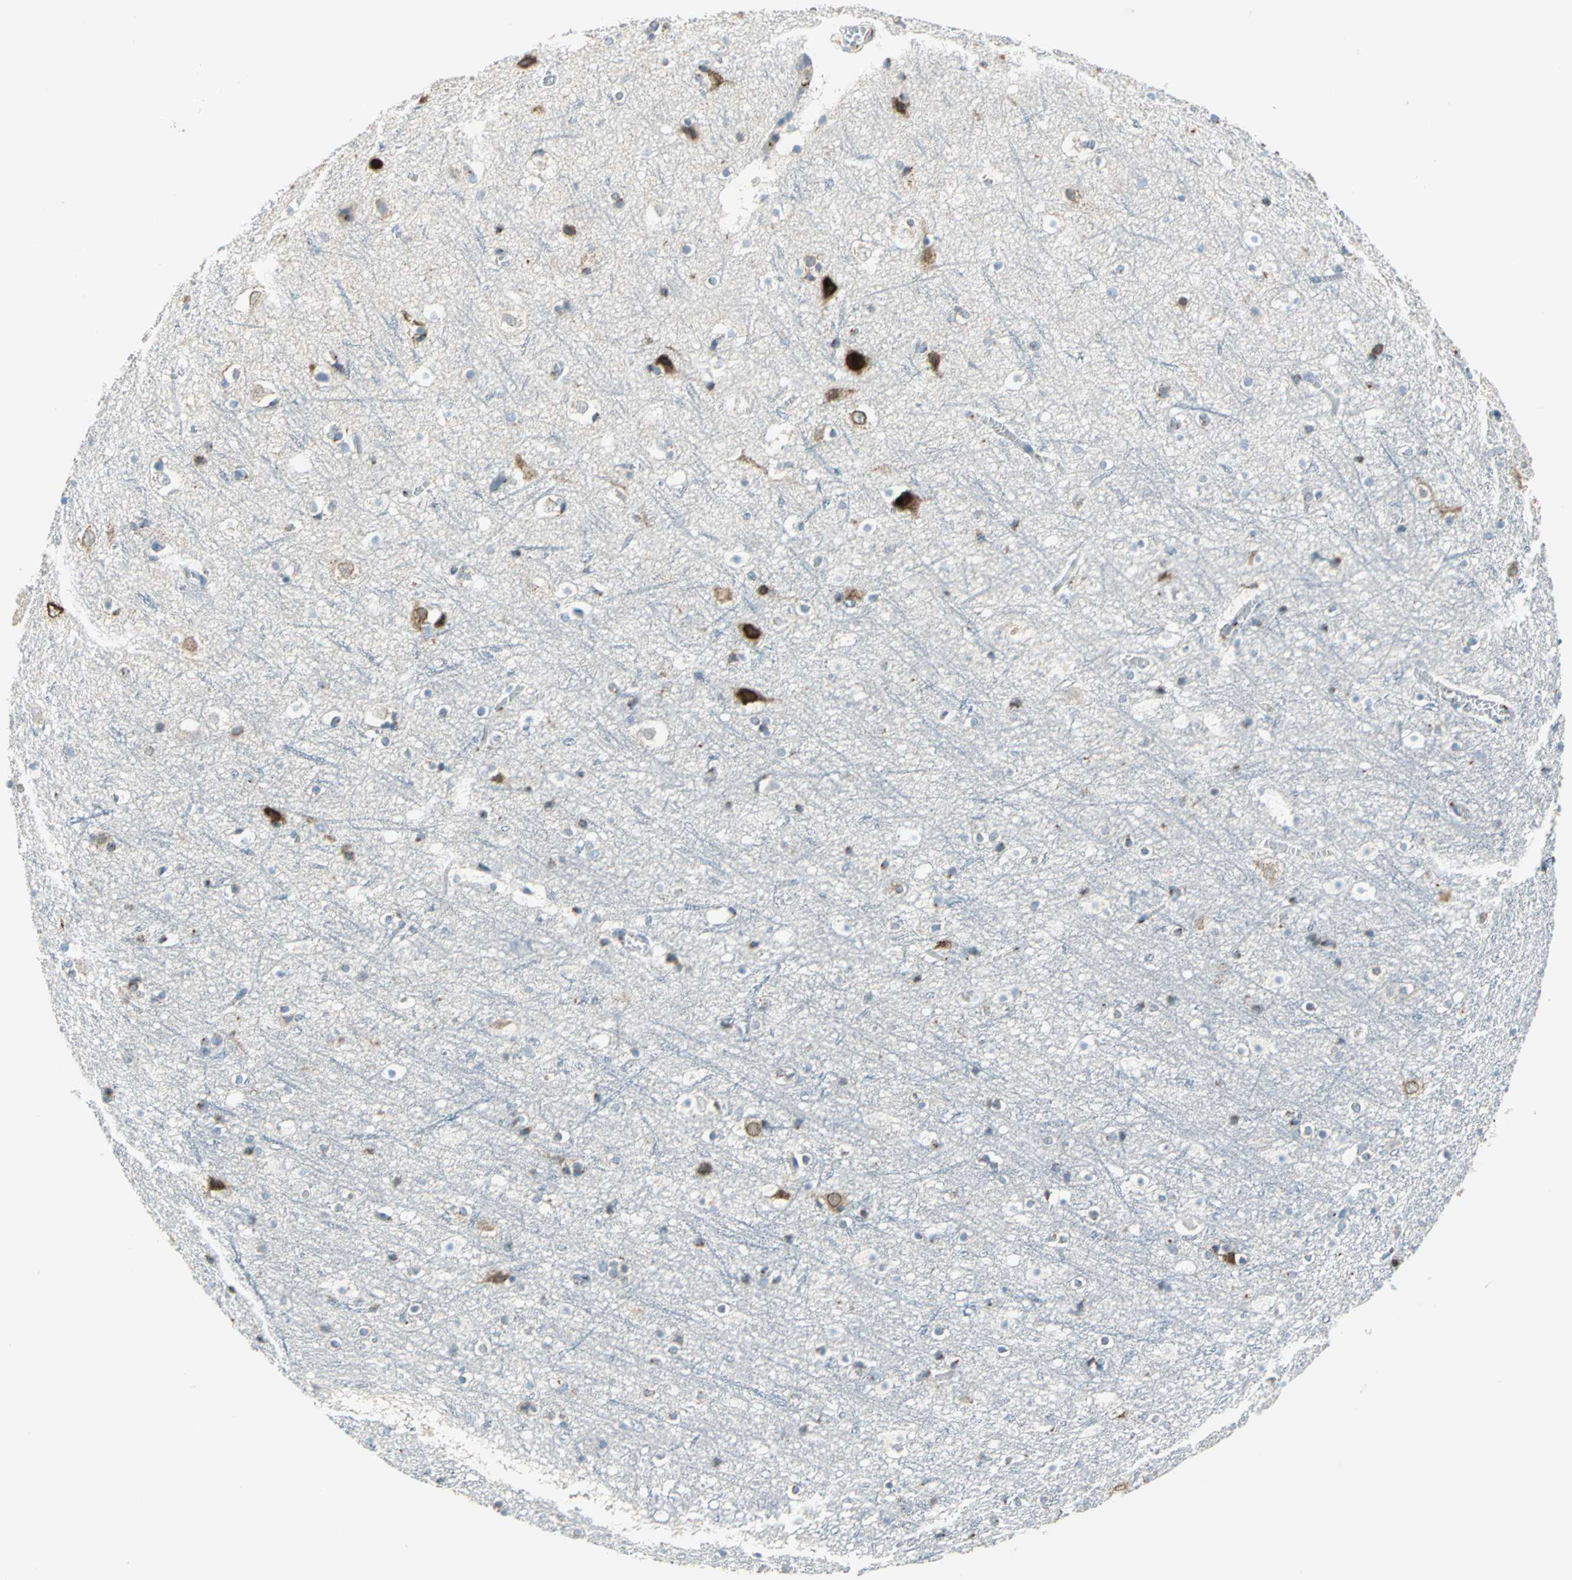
{"staining": {"intensity": "negative", "quantity": "none", "location": "none"}, "tissue": "cerebral cortex", "cell_type": "Endothelial cells", "image_type": "normal", "snomed": [{"axis": "morphology", "description": "Normal tissue, NOS"}, {"axis": "topography", "description": "Cerebral cortex"}], "caption": "DAB immunohistochemical staining of unremarkable cerebral cortex displays no significant expression in endothelial cells. (DAB IHC visualized using brightfield microscopy, high magnification).", "gene": "GPR3", "patient": {"sex": "male", "age": 45}}